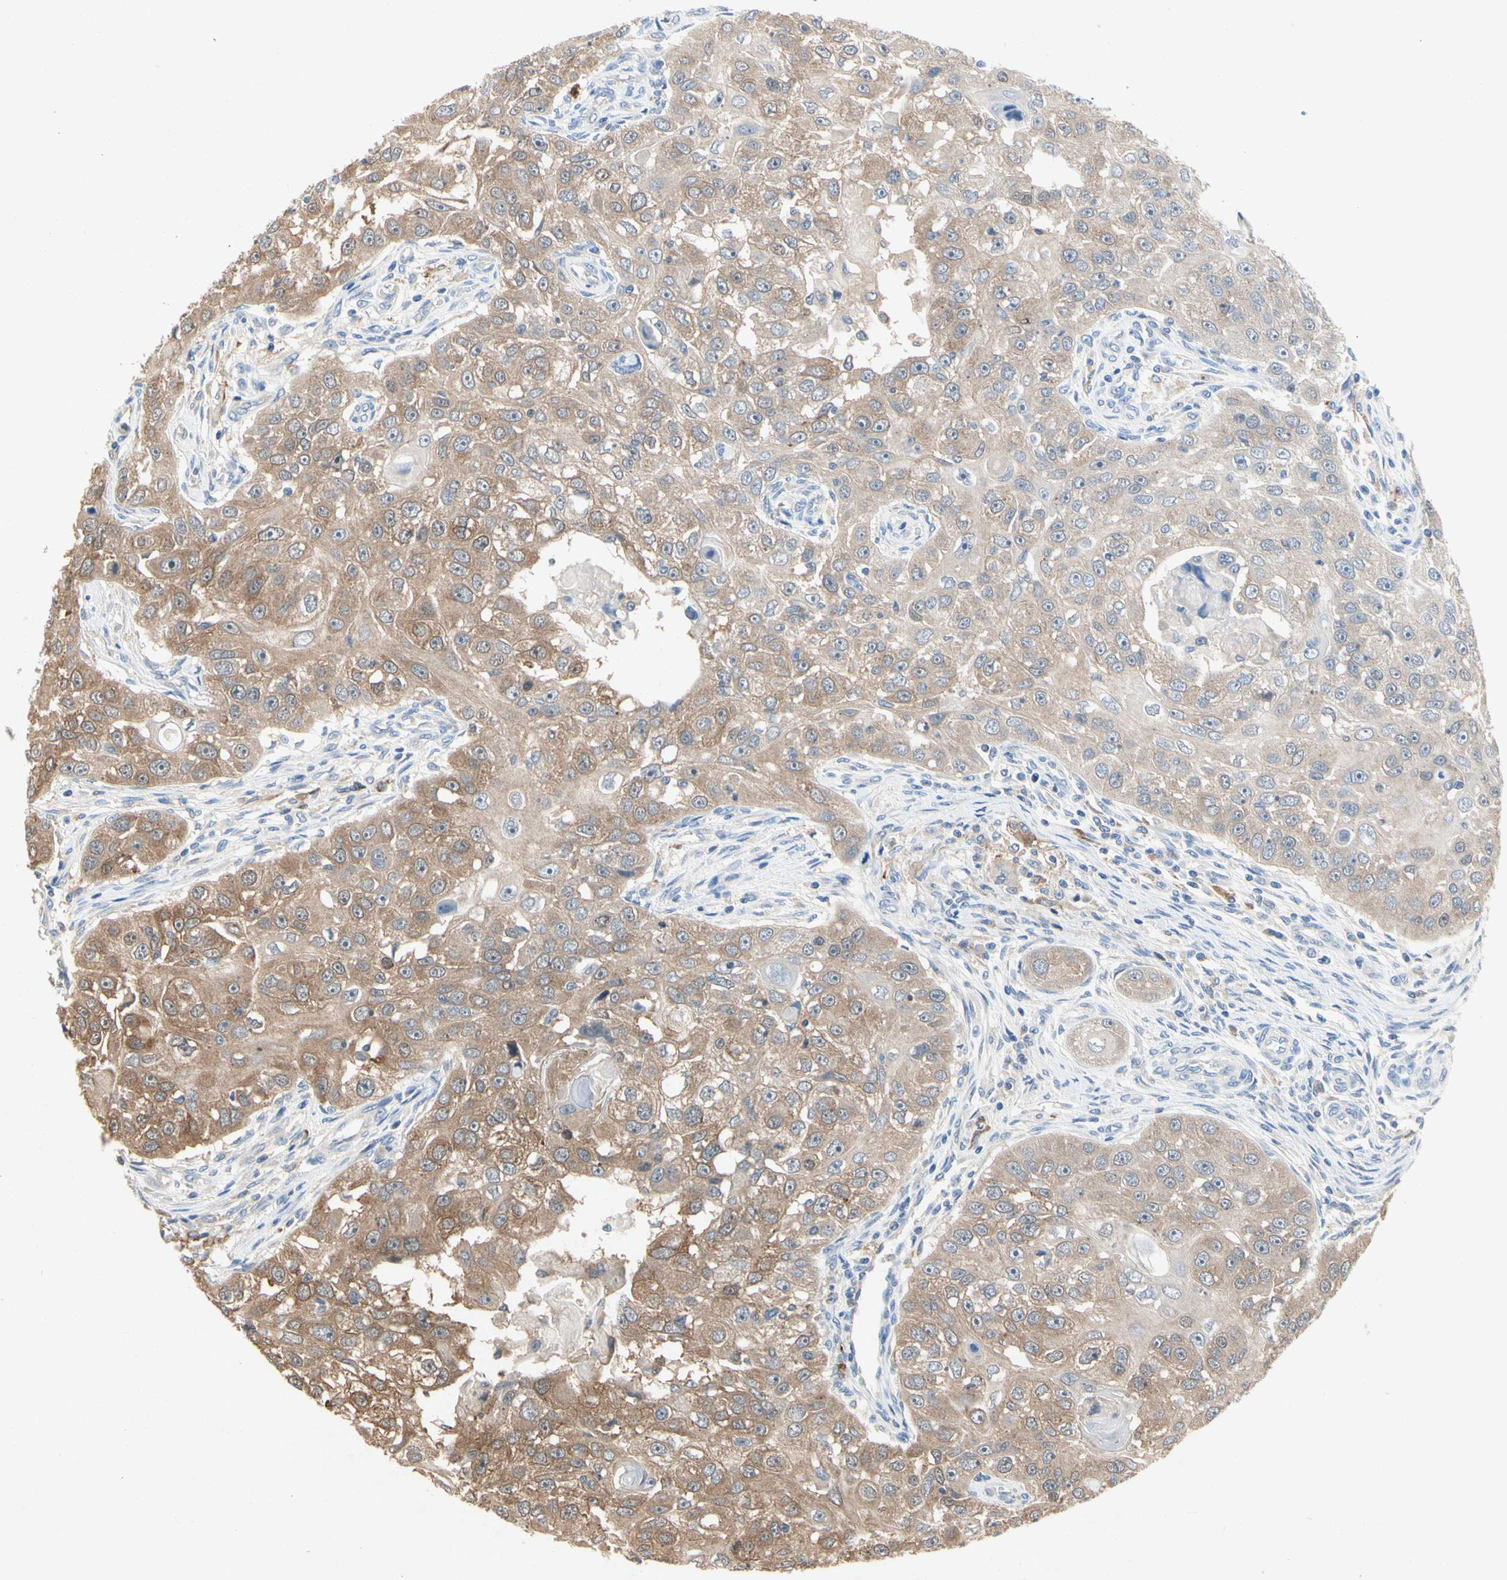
{"staining": {"intensity": "weak", "quantity": ">75%", "location": "cytoplasmic/membranous"}, "tissue": "head and neck cancer", "cell_type": "Tumor cells", "image_type": "cancer", "snomed": [{"axis": "morphology", "description": "Normal tissue, NOS"}, {"axis": "morphology", "description": "Squamous cell carcinoma, NOS"}, {"axis": "topography", "description": "Skeletal muscle"}, {"axis": "topography", "description": "Head-Neck"}], "caption": "Immunohistochemistry (IHC) histopathology image of human head and neck cancer (squamous cell carcinoma) stained for a protein (brown), which exhibits low levels of weak cytoplasmic/membranous staining in approximately >75% of tumor cells.", "gene": "RPS6KA1", "patient": {"sex": "male", "age": 51}}